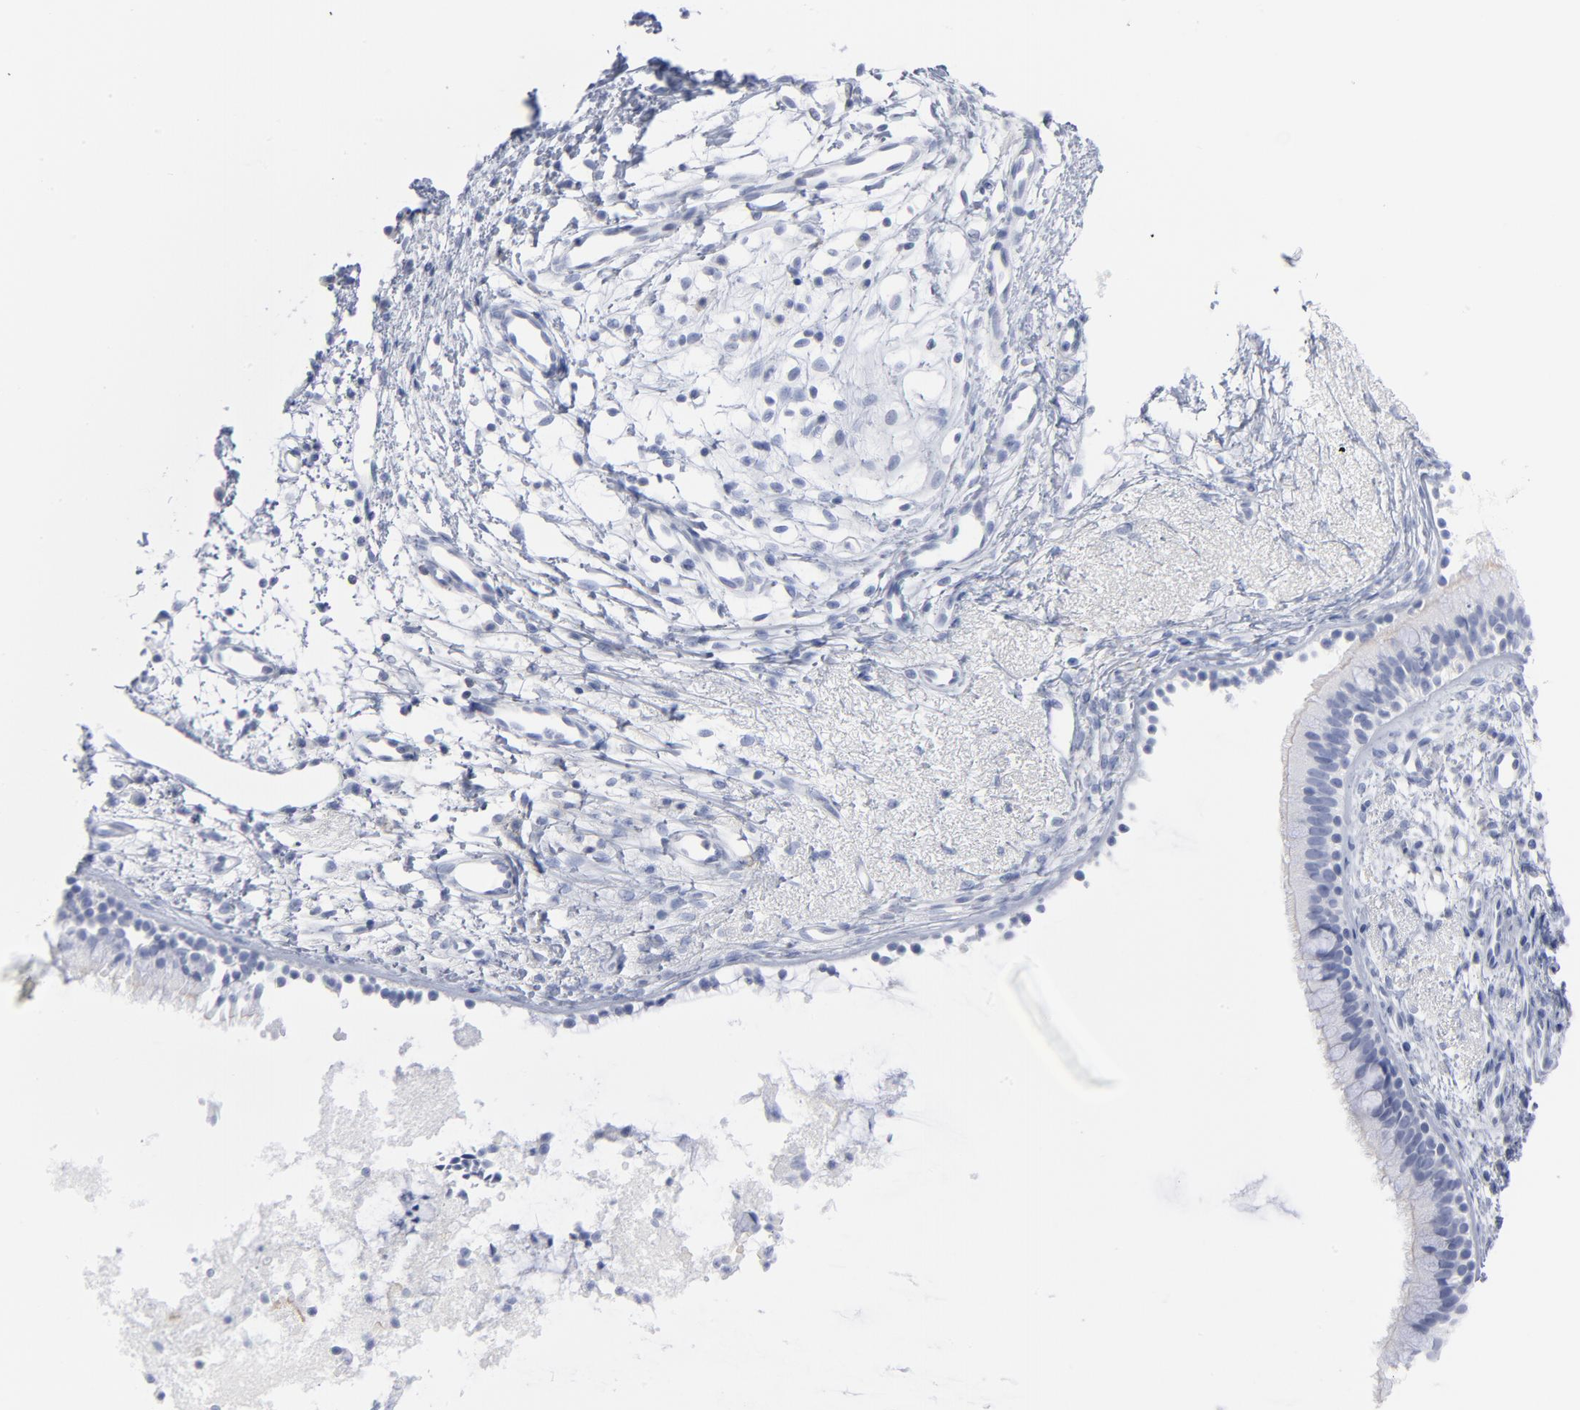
{"staining": {"intensity": "negative", "quantity": "none", "location": "none"}, "tissue": "nasopharynx", "cell_type": "Respiratory epithelial cells", "image_type": "normal", "snomed": [{"axis": "morphology", "description": "Normal tissue, NOS"}, {"axis": "topography", "description": "Nasopharynx"}], "caption": "Normal nasopharynx was stained to show a protein in brown. There is no significant positivity in respiratory epithelial cells. The staining was performed using DAB (3,3'-diaminobenzidine) to visualize the protein expression in brown, while the nuclei were stained in blue with hematoxylin (Magnification: 20x).", "gene": "P2RY8", "patient": {"sex": "male", "age": 21}}